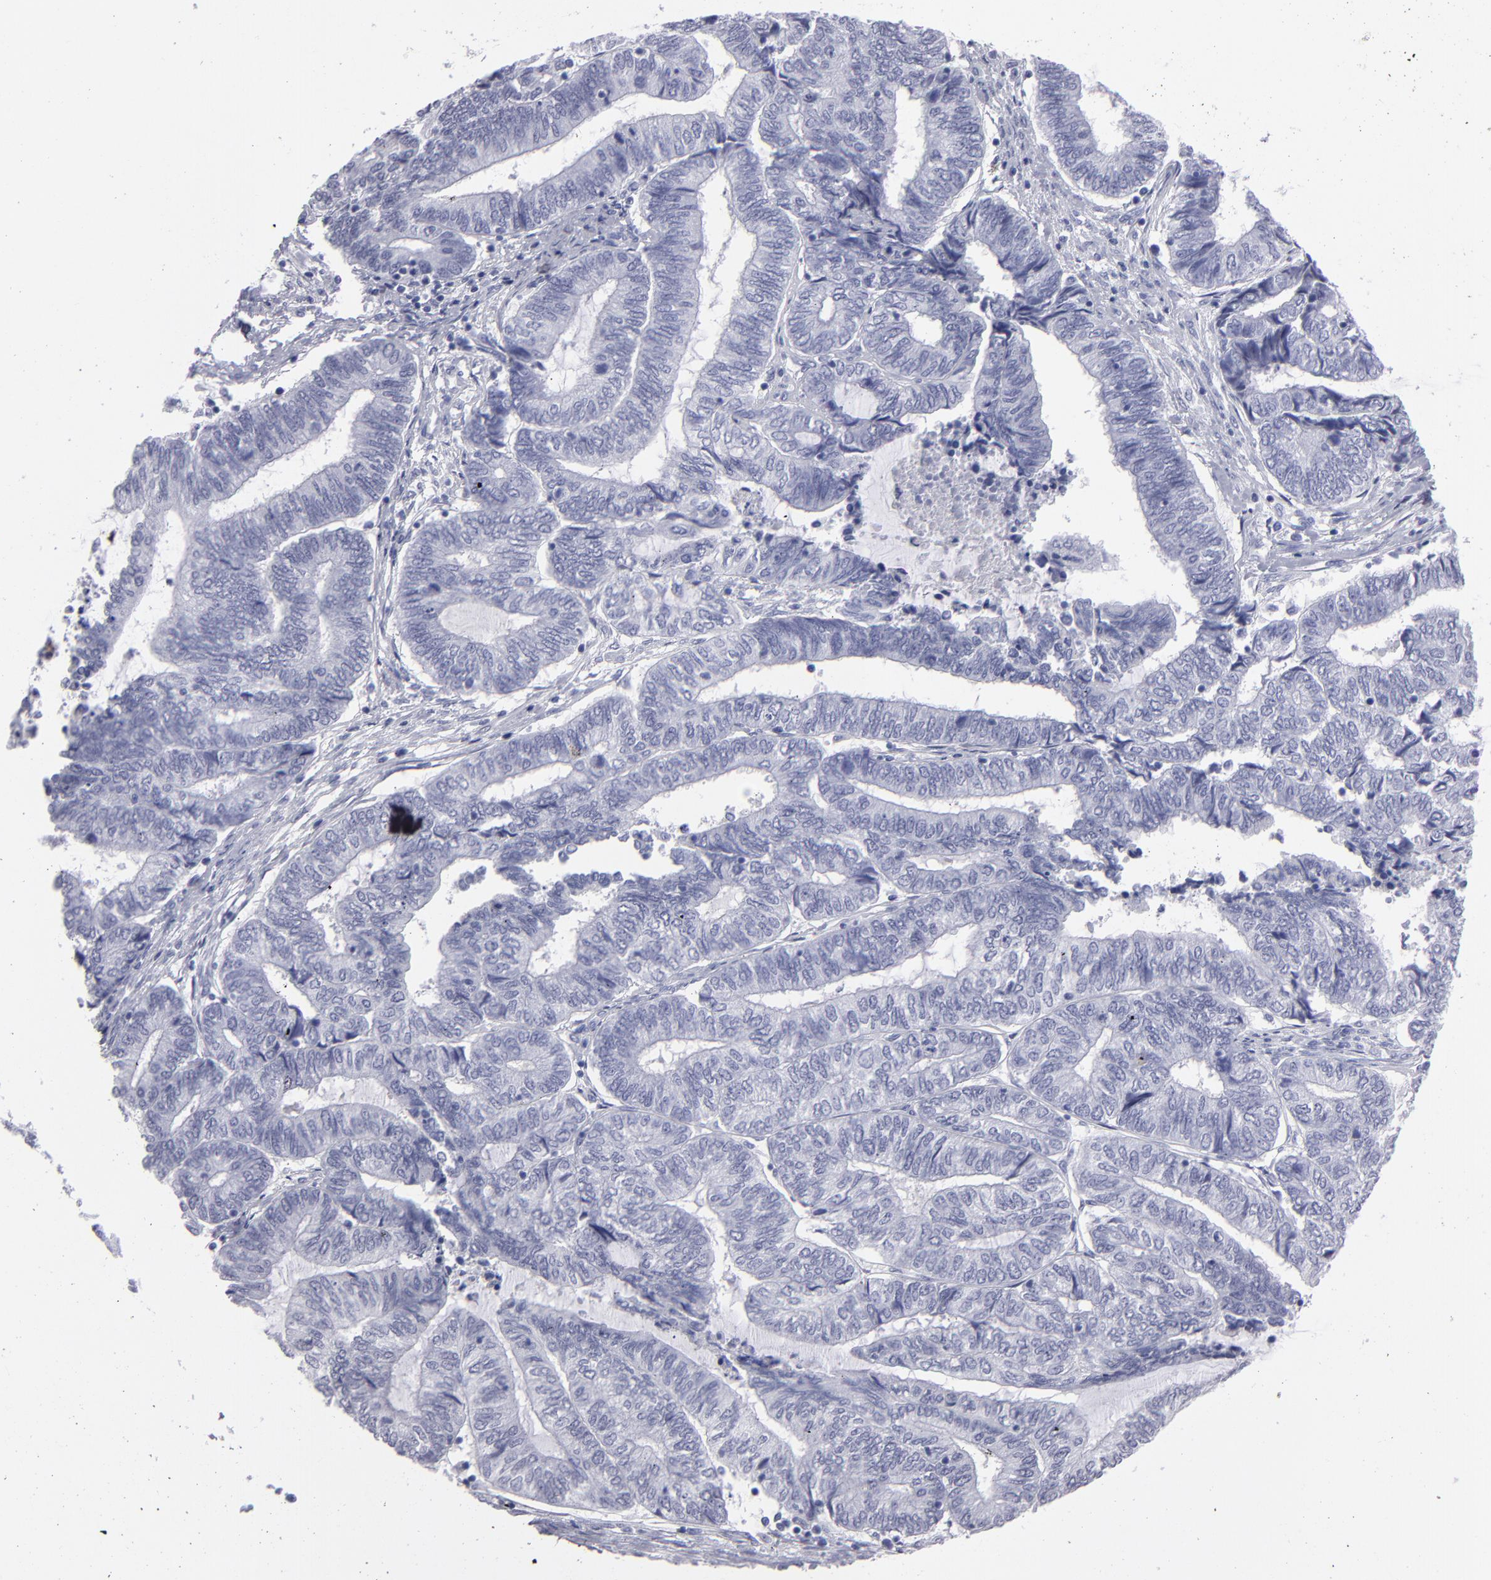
{"staining": {"intensity": "negative", "quantity": "none", "location": "none"}, "tissue": "endometrial cancer", "cell_type": "Tumor cells", "image_type": "cancer", "snomed": [{"axis": "morphology", "description": "Adenocarcinoma, NOS"}, {"axis": "topography", "description": "Uterus"}, {"axis": "topography", "description": "Endometrium"}], "caption": "Immunohistochemical staining of endometrial cancer (adenocarcinoma) exhibits no significant expression in tumor cells.", "gene": "ALDOB", "patient": {"sex": "female", "age": 70}}